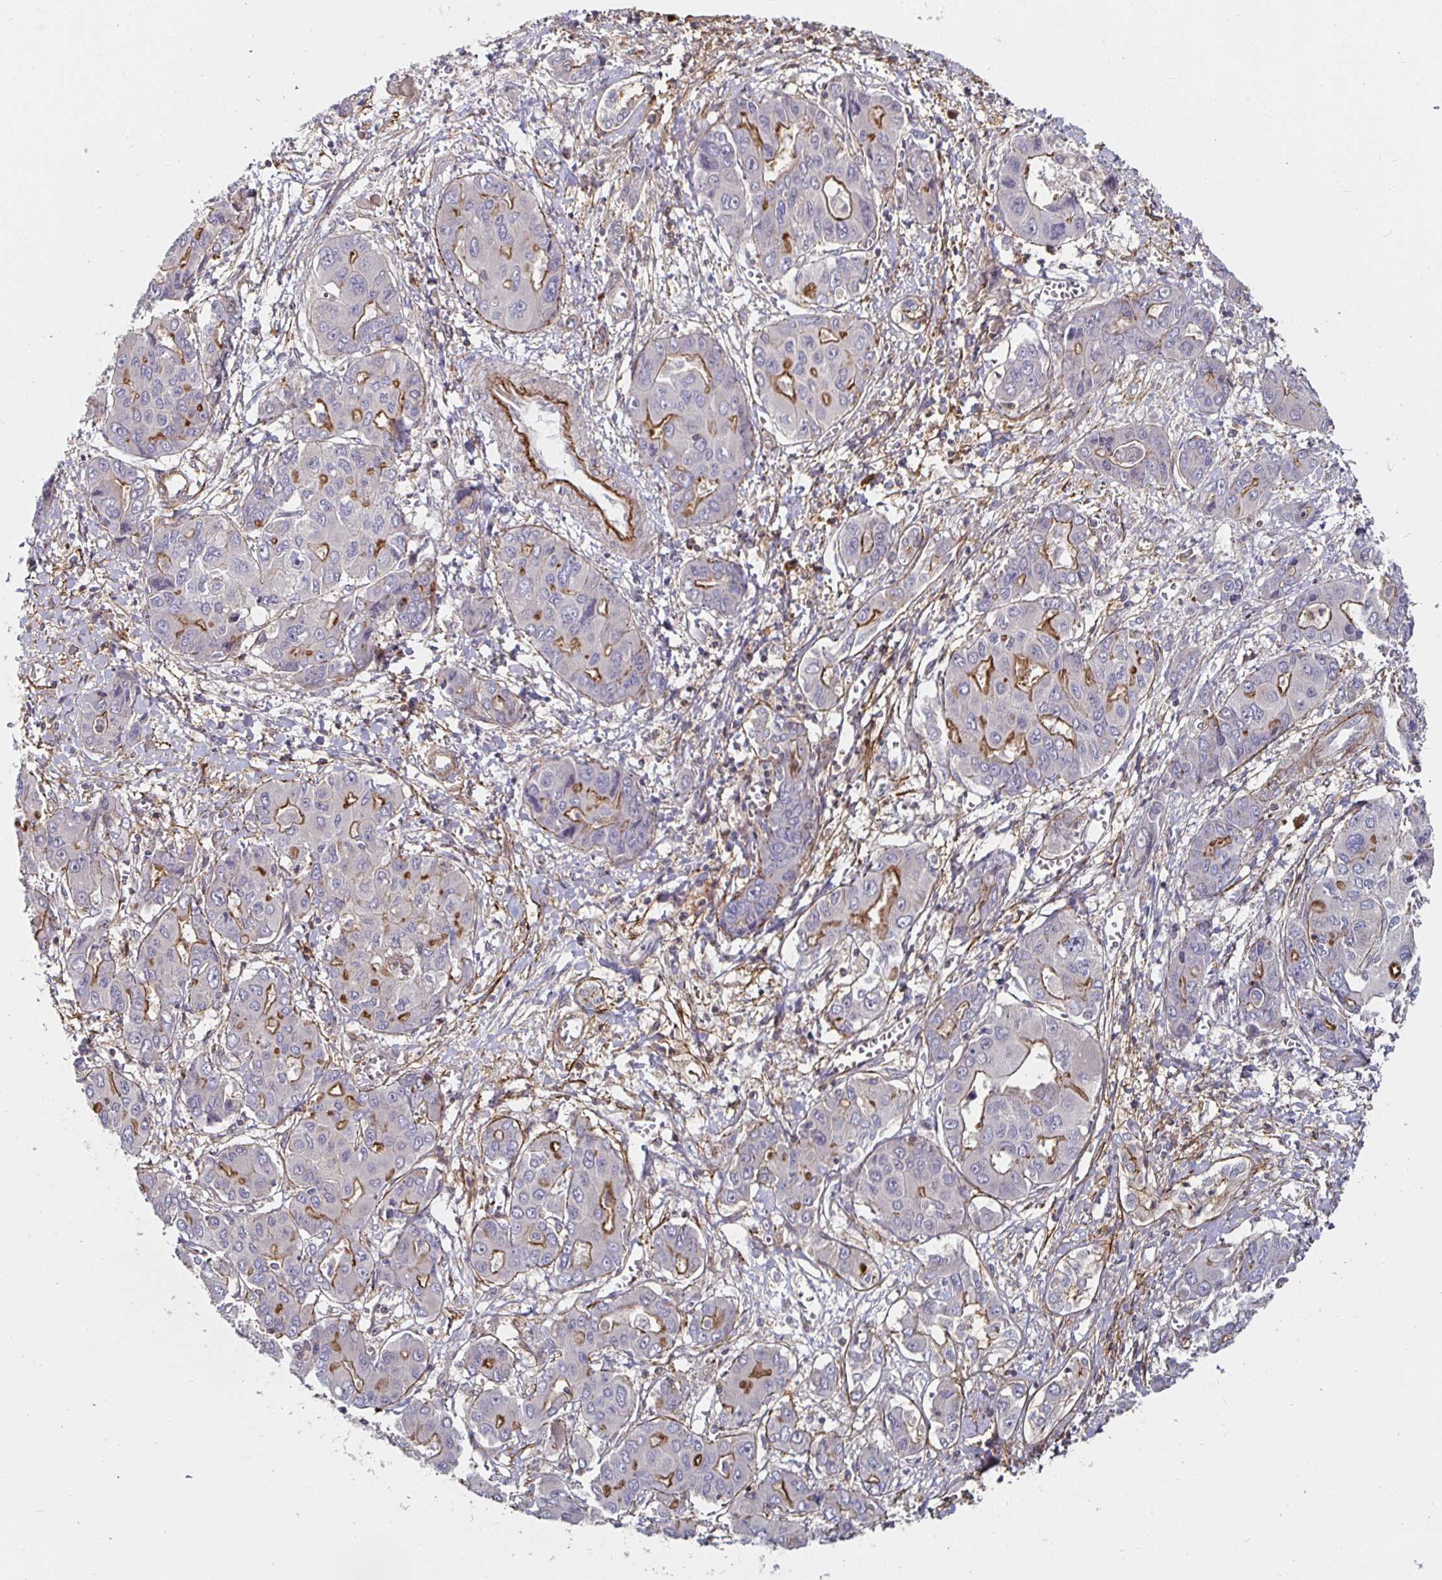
{"staining": {"intensity": "moderate", "quantity": "25%-75%", "location": "cytoplasmic/membranous"}, "tissue": "liver cancer", "cell_type": "Tumor cells", "image_type": "cancer", "snomed": [{"axis": "morphology", "description": "Cholangiocarcinoma"}, {"axis": "topography", "description": "Liver"}], "caption": "Immunohistochemical staining of liver cancer (cholangiocarcinoma) demonstrates medium levels of moderate cytoplasmic/membranous staining in about 25%-75% of tumor cells. The protein of interest is stained brown, and the nuclei are stained in blue (DAB (3,3'-diaminobenzidine) IHC with brightfield microscopy, high magnification).", "gene": "GJA4", "patient": {"sex": "male", "age": 67}}